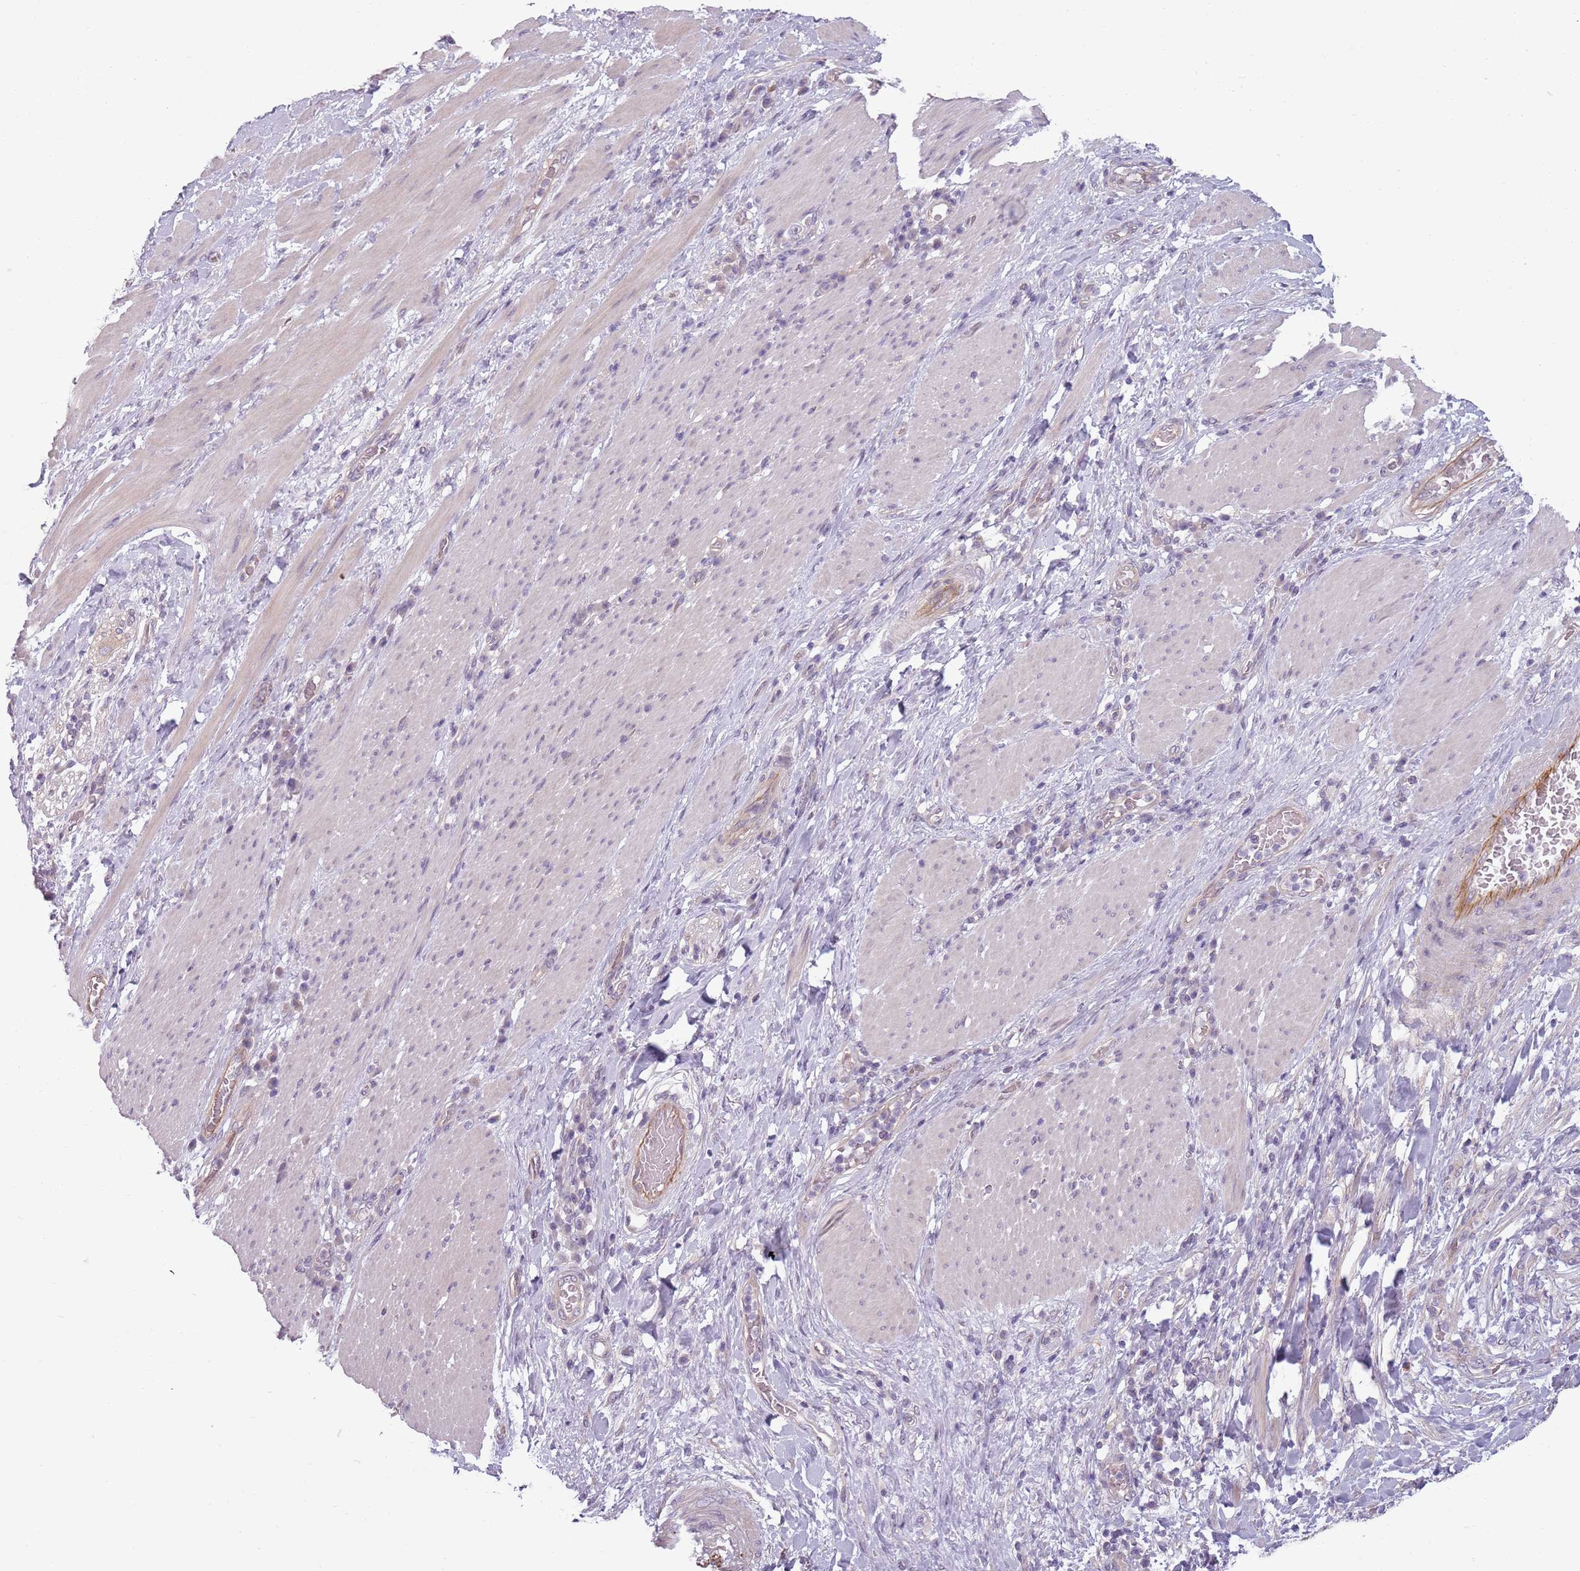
{"staining": {"intensity": "negative", "quantity": "none", "location": "none"}, "tissue": "stomach cancer", "cell_type": "Tumor cells", "image_type": "cancer", "snomed": [{"axis": "morphology", "description": "Normal tissue, NOS"}, {"axis": "morphology", "description": "Adenocarcinoma, NOS"}, {"axis": "topography", "description": "Stomach"}], "caption": "DAB (3,3'-diaminobenzidine) immunohistochemical staining of stomach cancer (adenocarcinoma) exhibits no significant staining in tumor cells. Nuclei are stained in blue.", "gene": "TLCD2", "patient": {"sex": "female", "age": 64}}